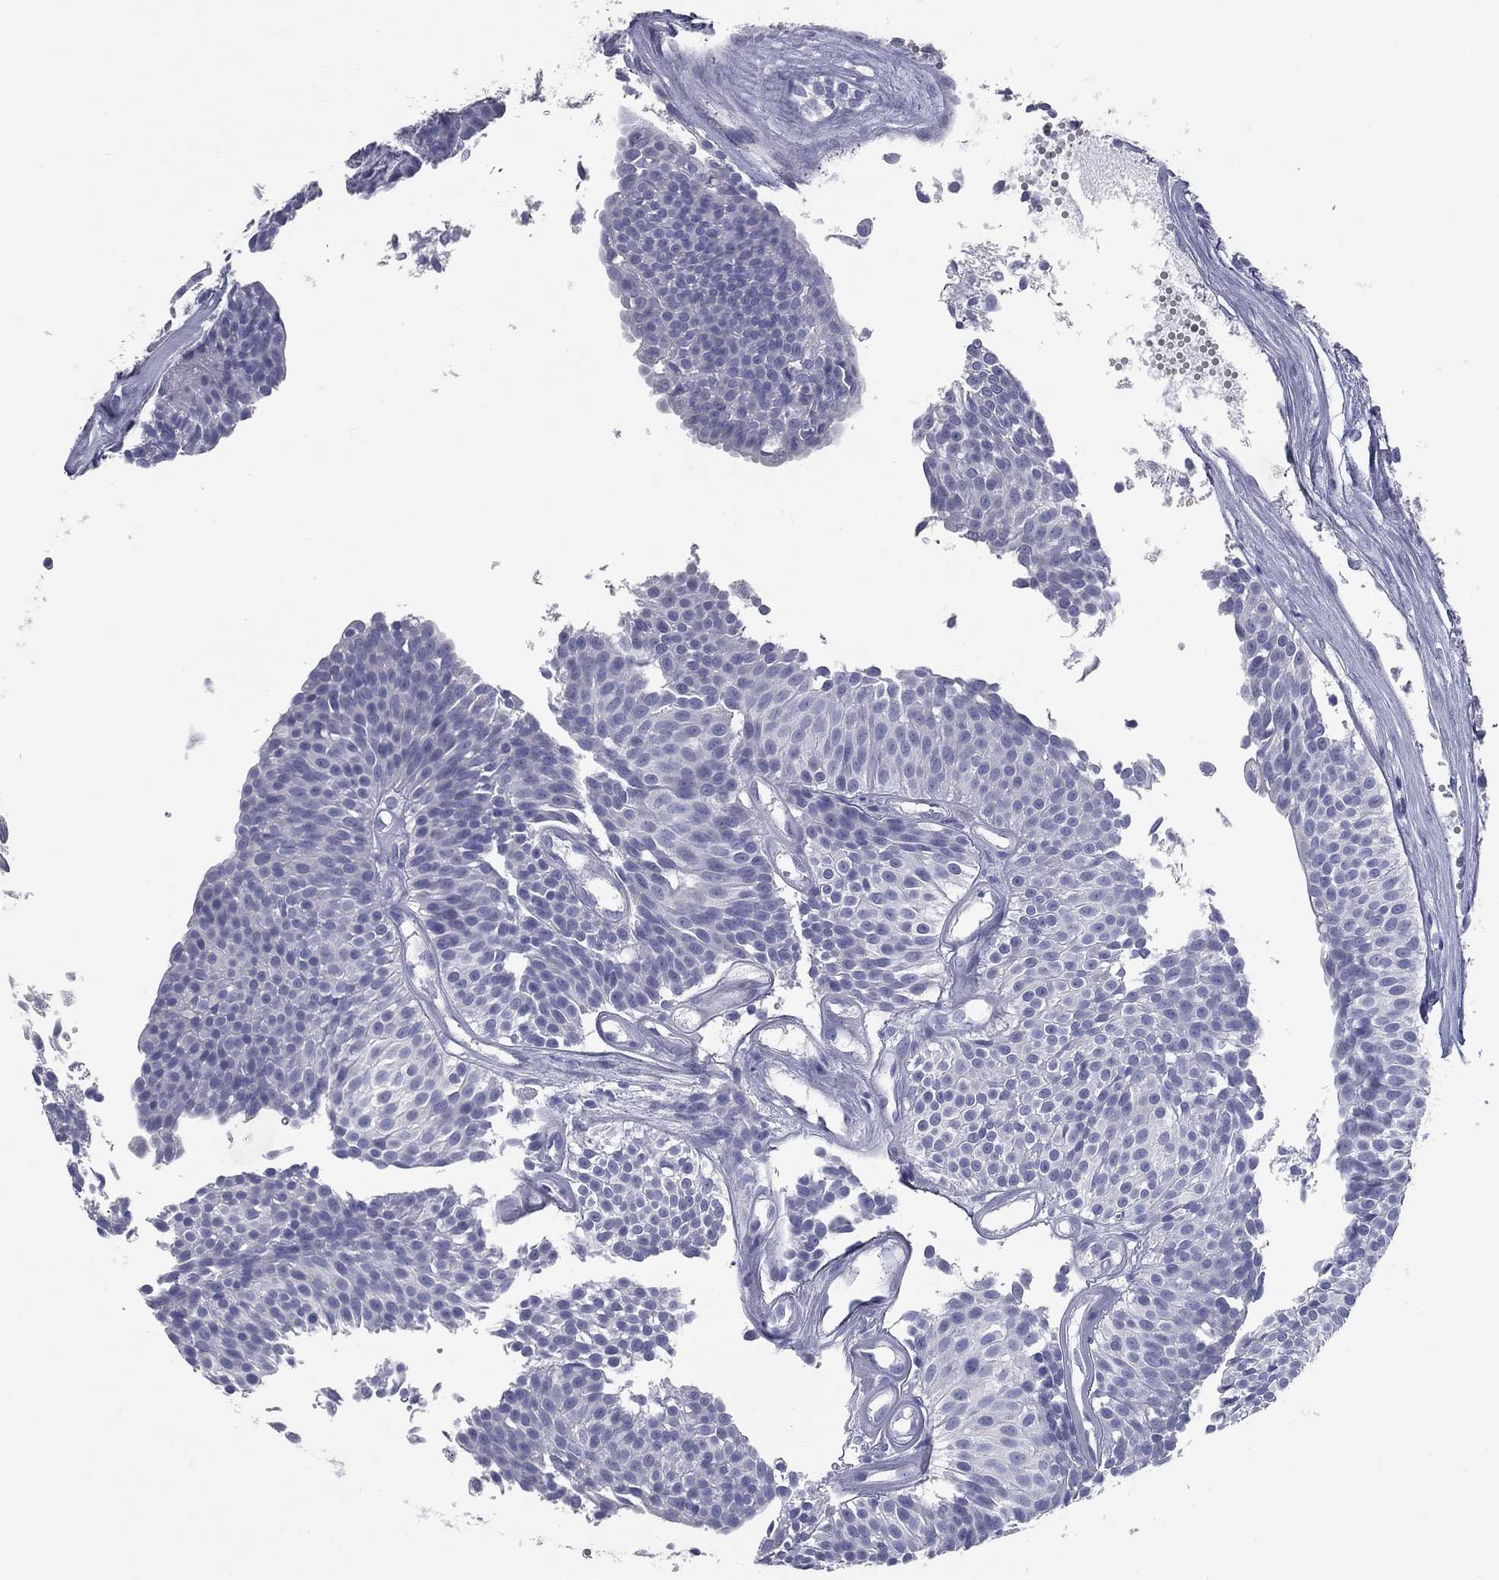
{"staining": {"intensity": "negative", "quantity": "none", "location": "none"}, "tissue": "urothelial cancer", "cell_type": "Tumor cells", "image_type": "cancer", "snomed": [{"axis": "morphology", "description": "Urothelial carcinoma, Low grade"}, {"axis": "topography", "description": "Urinary bladder"}], "caption": "This is a micrograph of IHC staining of urothelial carcinoma (low-grade), which shows no positivity in tumor cells.", "gene": "TAC1", "patient": {"sex": "male", "age": 63}}